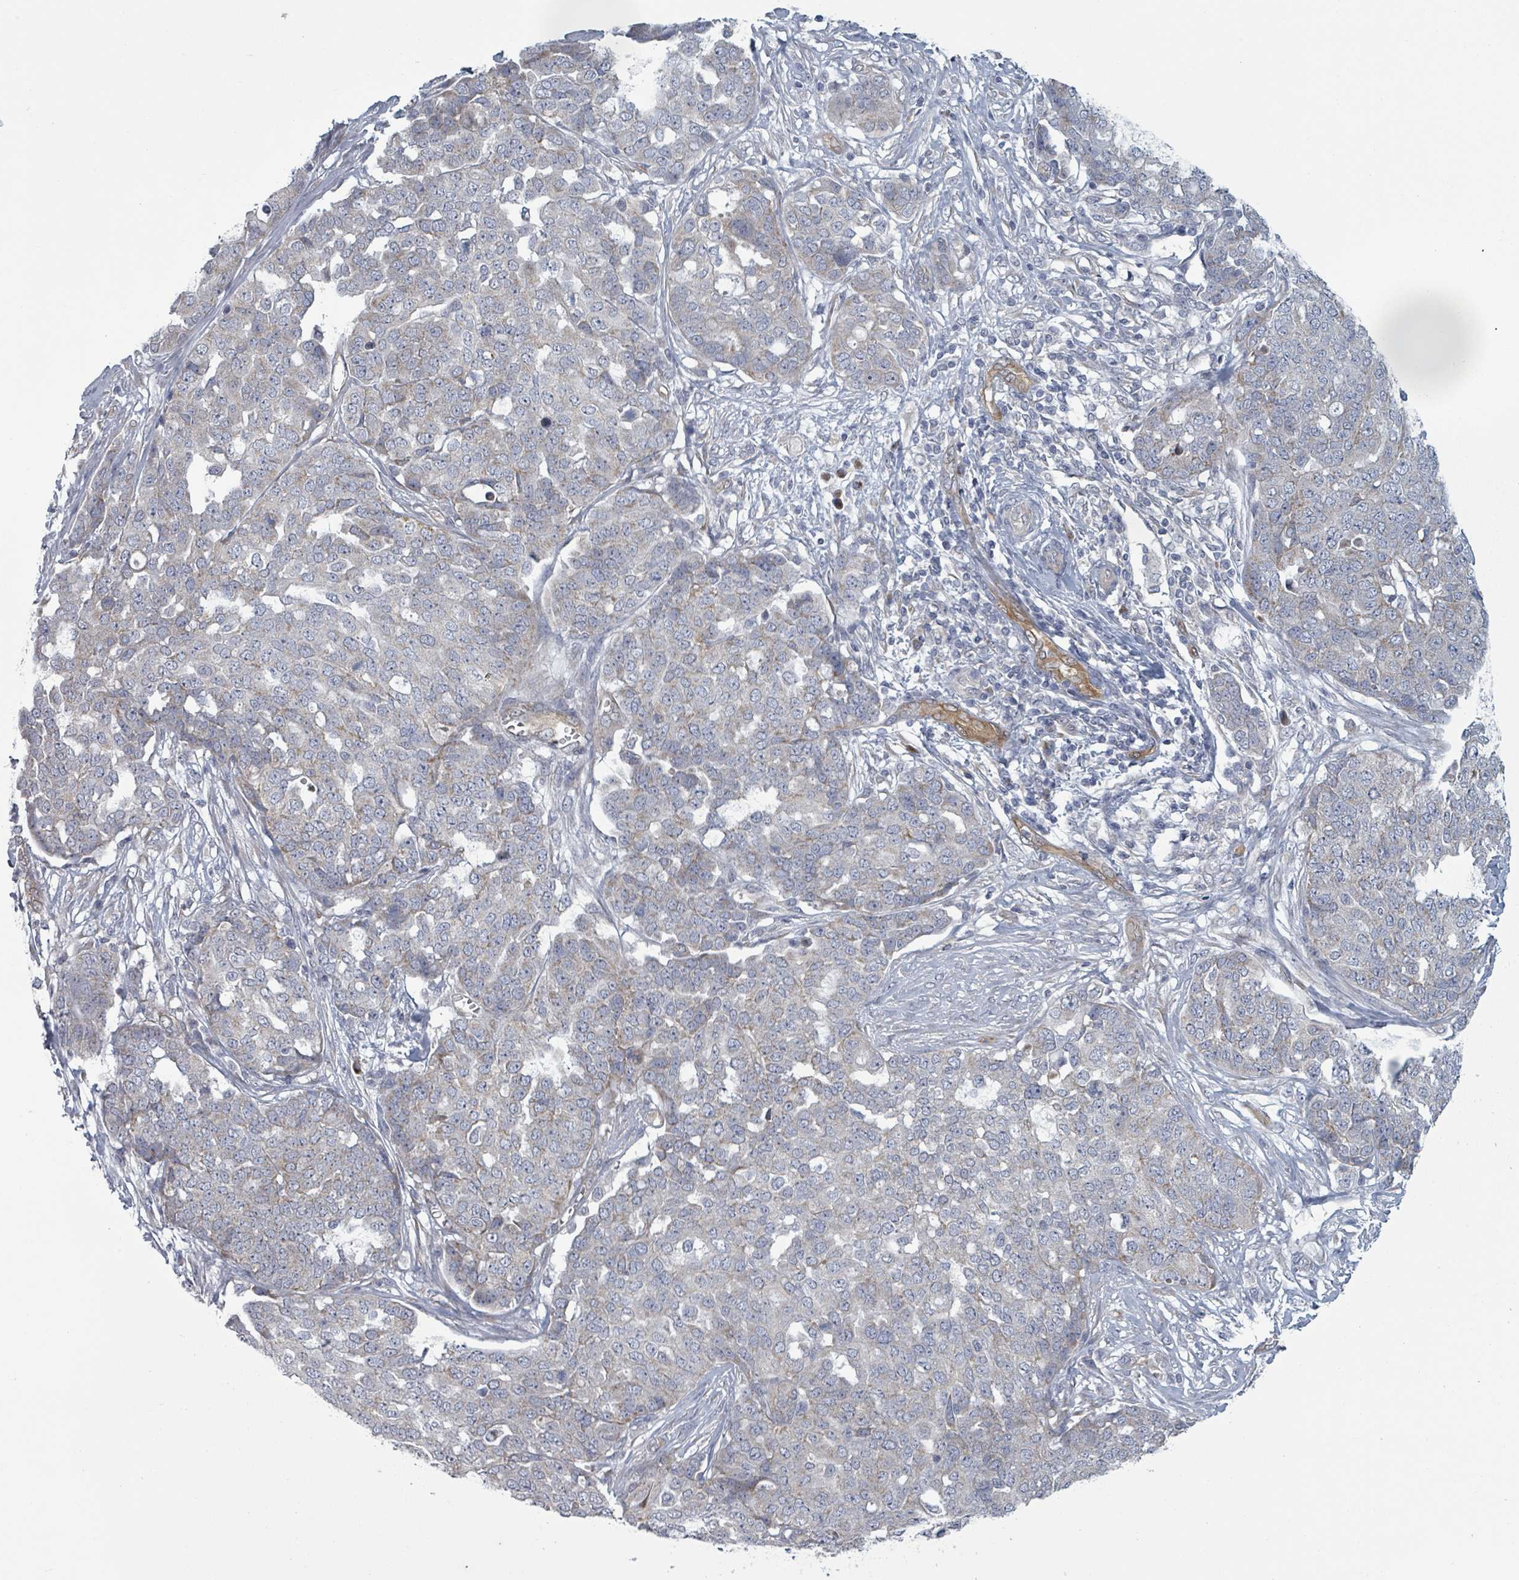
{"staining": {"intensity": "negative", "quantity": "none", "location": "none"}, "tissue": "ovarian cancer", "cell_type": "Tumor cells", "image_type": "cancer", "snomed": [{"axis": "morphology", "description": "Cystadenocarcinoma, serous, NOS"}, {"axis": "topography", "description": "Soft tissue"}, {"axis": "topography", "description": "Ovary"}], "caption": "This image is of ovarian cancer (serous cystadenocarcinoma) stained with IHC to label a protein in brown with the nuclei are counter-stained blue. There is no expression in tumor cells. (Brightfield microscopy of DAB immunohistochemistry at high magnification).", "gene": "FKBP1A", "patient": {"sex": "female", "age": 57}}